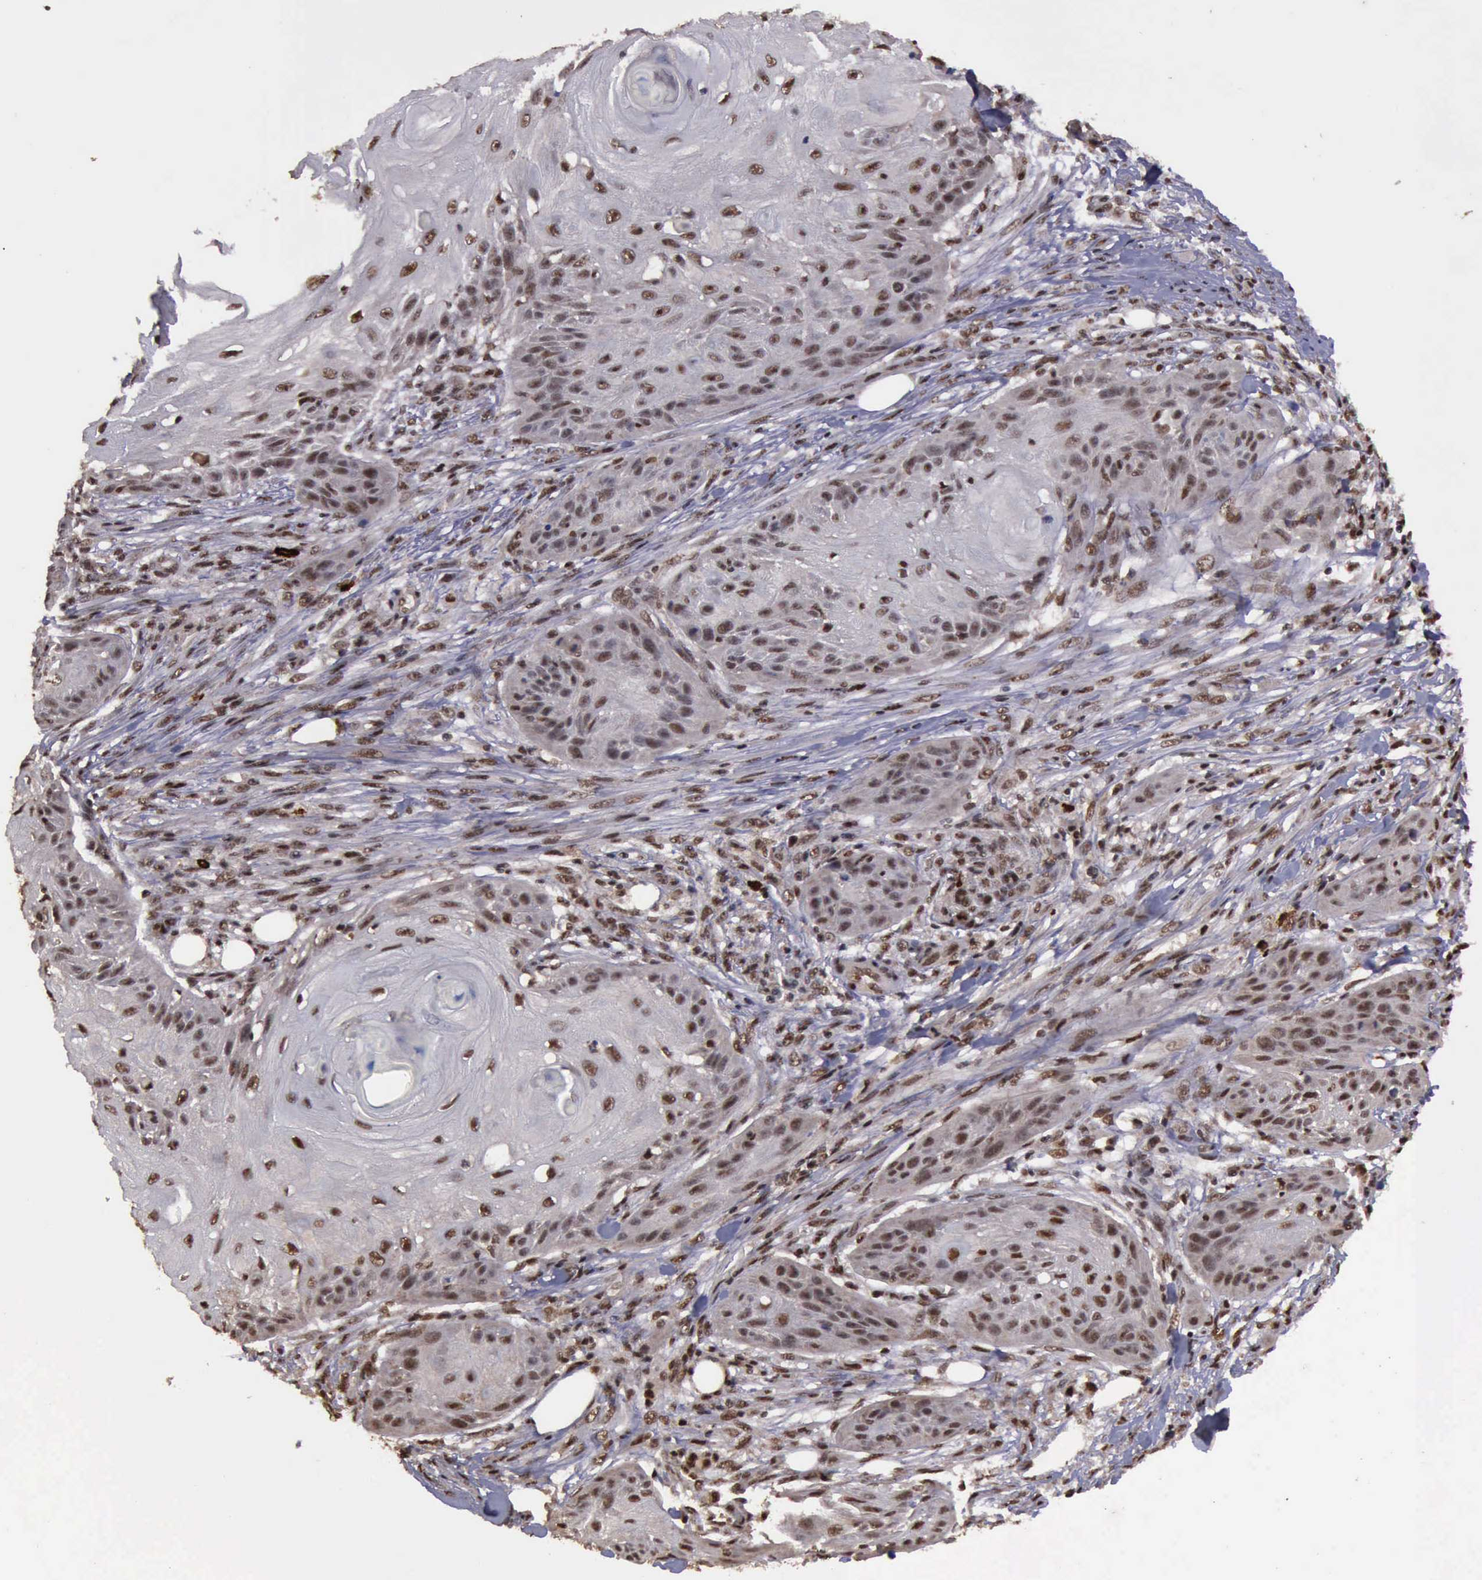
{"staining": {"intensity": "moderate", "quantity": ">75%", "location": "nuclear"}, "tissue": "skin cancer", "cell_type": "Tumor cells", "image_type": "cancer", "snomed": [{"axis": "morphology", "description": "Squamous cell carcinoma, NOS"}, {"axis": "topography", "description": "Skin"}], "caption": "The micrograph shows a brown stain indicating the presence of a protein in the nuclear of tumor cells in squamous cell carcinoma (skin).", "gene": "TRMT2A", "patient": {"sex": "female", "age": 88}}